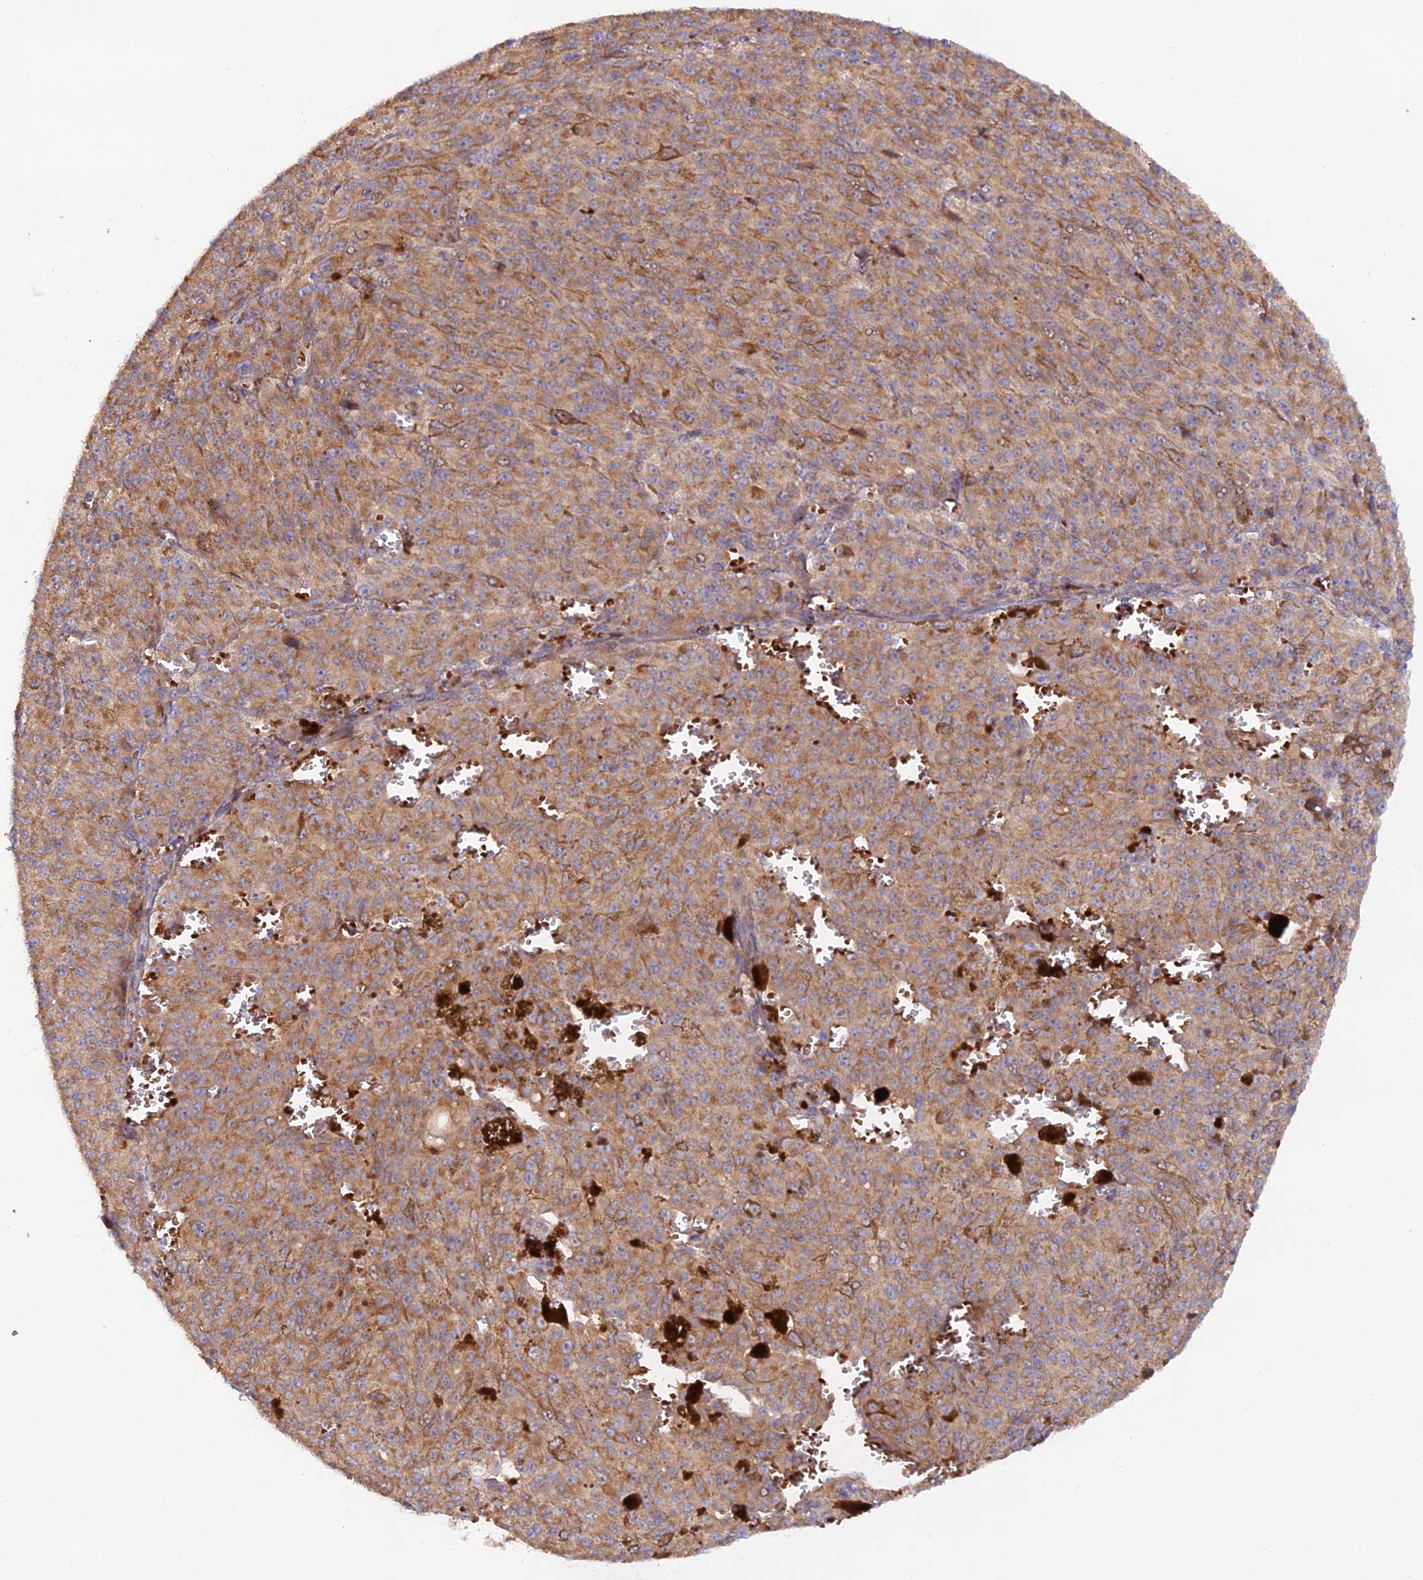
{"staining": {"intensity": "moderate", "quantity": ">75%", "location": "cytoplasmic/membranous"}, "tissue": "melanoma", "cell_type": "Tumor cells", "image_type": "cancer", "snomed": [{"axis": "morphology", "description": "Malignant melanoma, NOS"}, {"axis": "topography", "description": "Skin"}], "caption": "IHC (DAB (3,3'-diaminobenzidine)) staining of malignant melanoma demonstrates moderate cytoplasmic/membranous protein staining in about >75% of tumor cells. The staining was performed using DAB (3,3'-diaminobenzidine) to visualize the protein expression in brown, while the nuclei were stained in blue with hematoxylin (Magnification: 20x).", "gene": "GMCL1", "patient": {"sex": "female", "age": 52}}